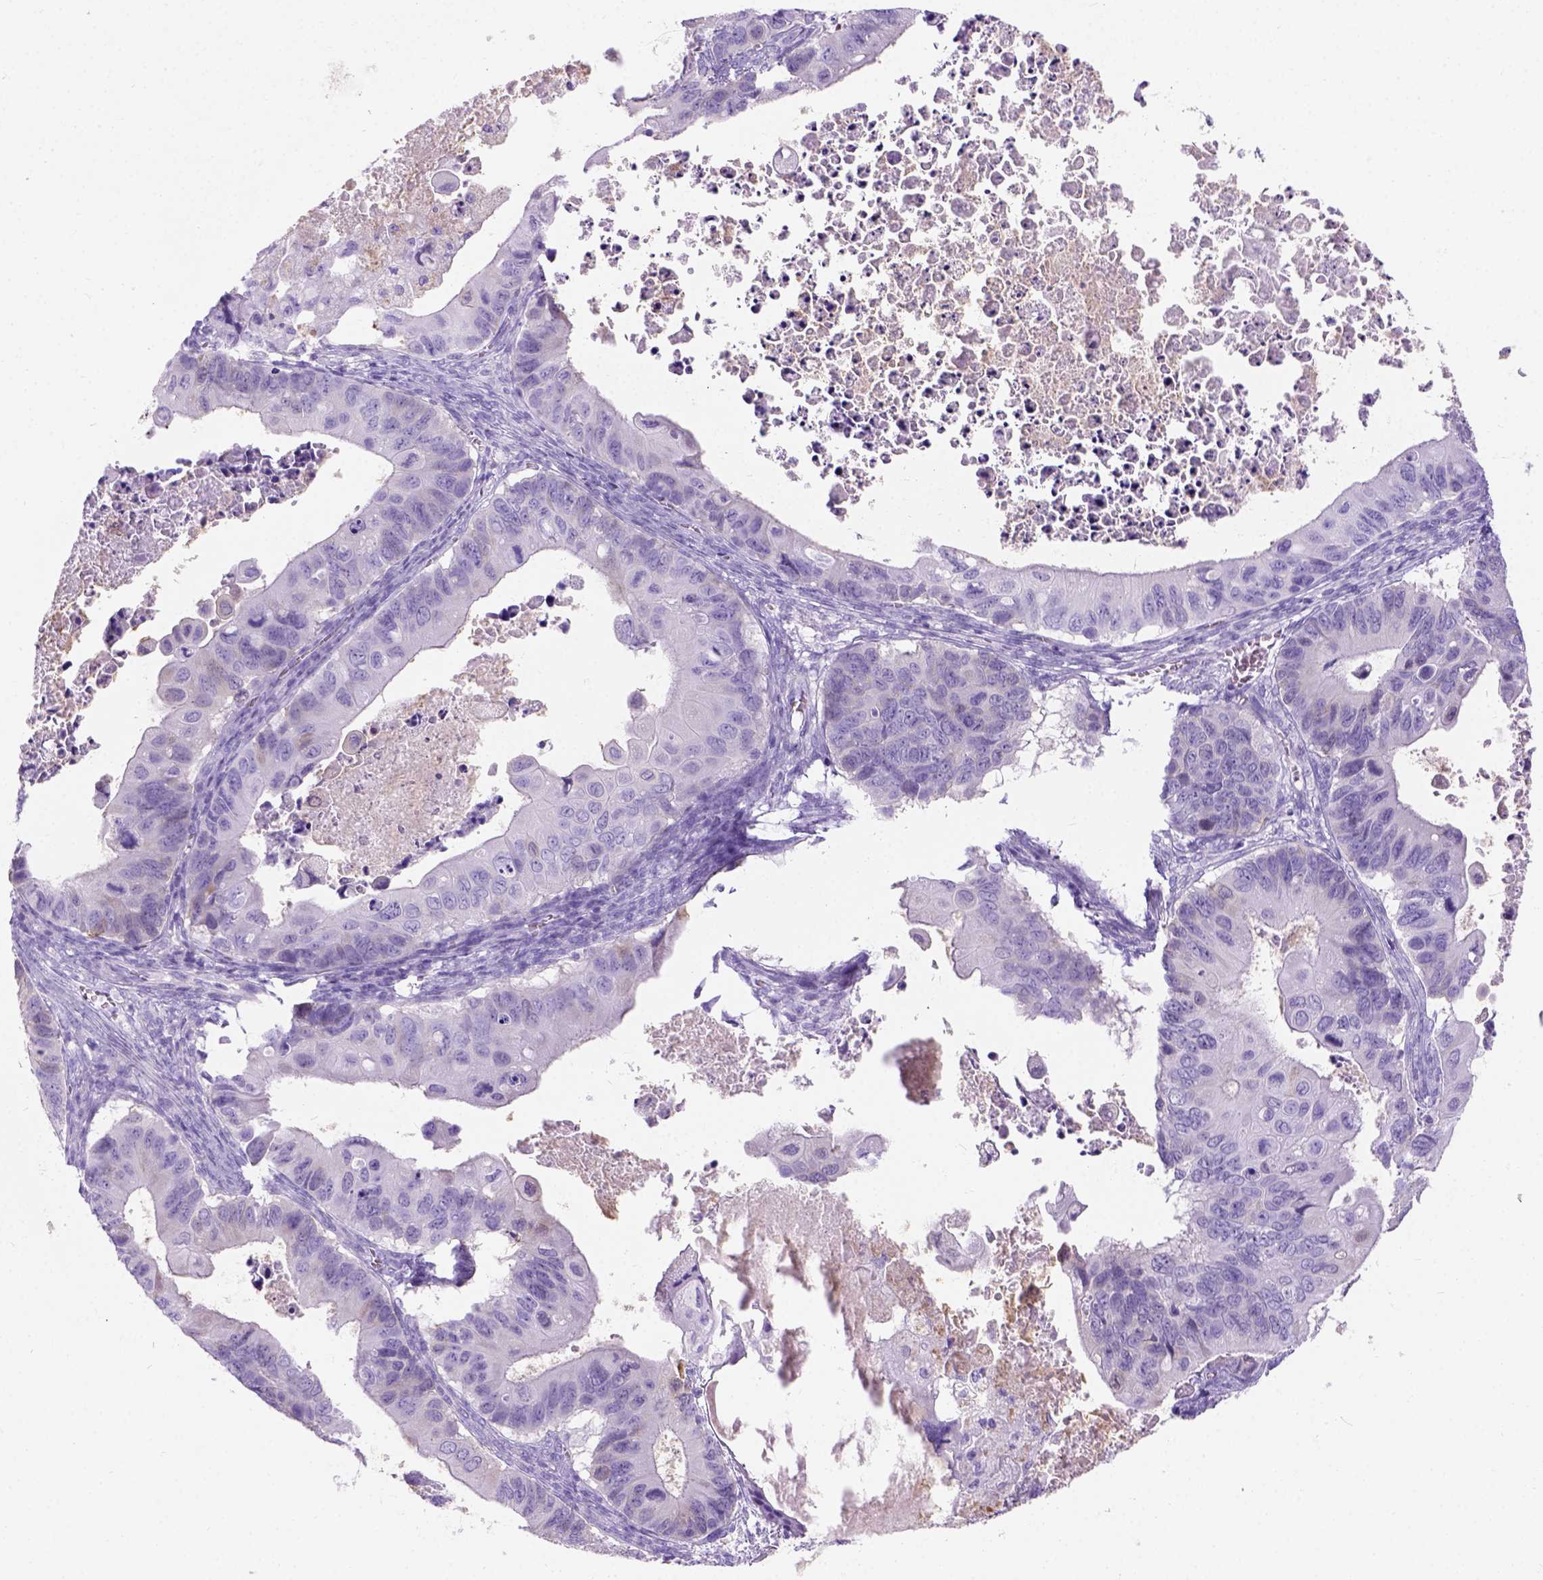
{"staining": {"intensity": "negative", "quantity": "none", "location": "none"}, "tissue": "ovarian cancer", "cell_type": "Tumor cells", "image_type": "cancer", "snomed": [{"axis": "morphology", "description": "Cystadenocarcinoma, mucinous, NOS"}, {"axis": "topography", "description": "Ovary"}], "caption": "IHC image of neoplastic tissue: ovarian cancer stained with DAB (3,3'-diaminobenzidine) reveals no significant protein positivity in tumor cells.", "gene": "C7orf57", "patient": {"sex": "female", "age": 64}}